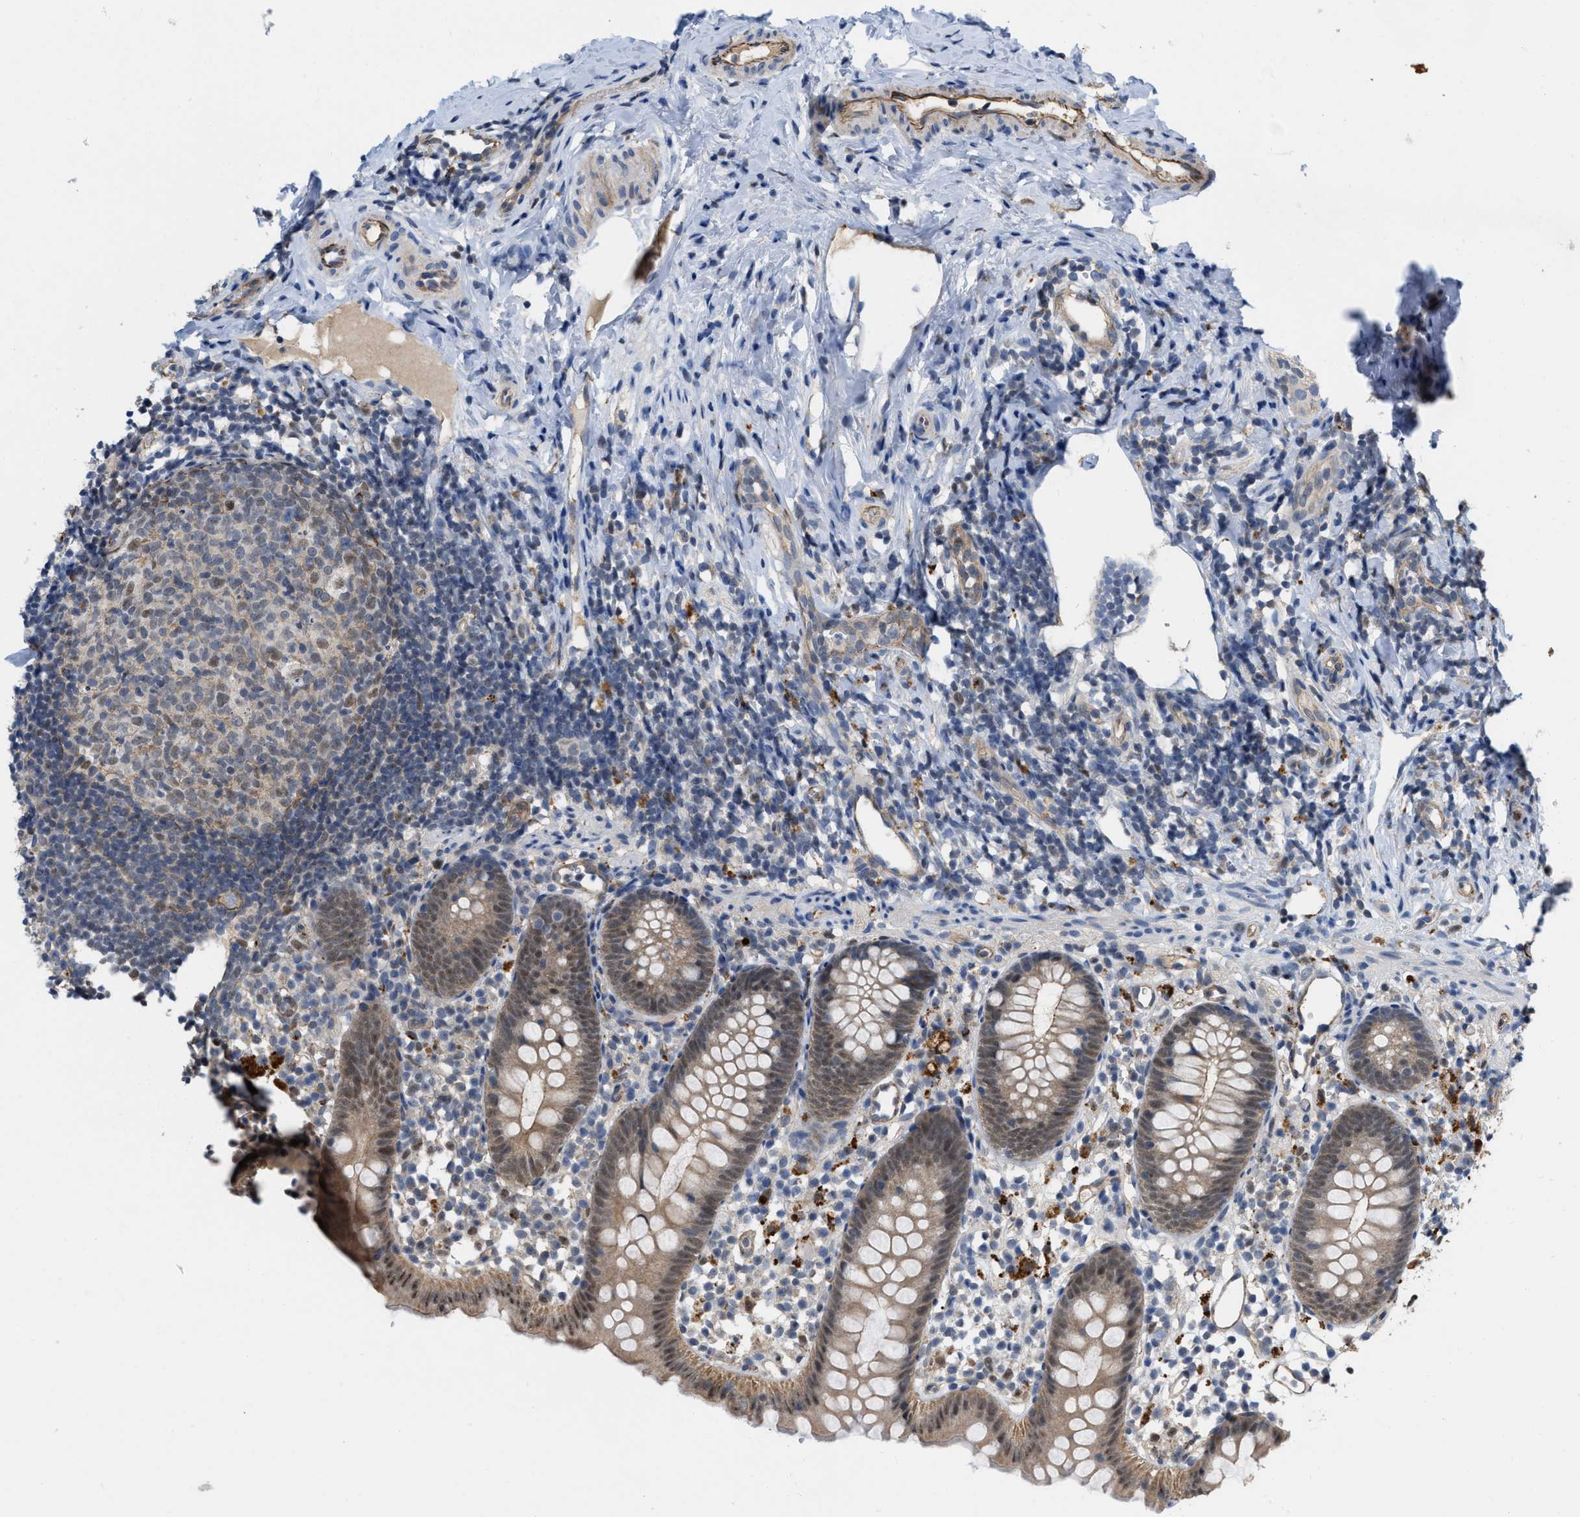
{"staining": {"intensity": "weak", "quantity": ">75%", "location": "cytoplasmic/membranous,nuclear"}, "tissue": "appendix", "cell_type": "Glandular cells", "image_type": "normal", "snomed": [{"axis": "morphology", "description": "Normal tissue, NOS"}, {"axis": "topography", "description": "Appendix"}], "caption": "IHC (DAB (3,3'-diaminobenzidine)) staining of benign appendix reveals weak cytoplasmic/membranous,nuclear protein positivity in approximately >75% of glandular cells.", "gene": "NAPEPLD", "patient": {"sex": "female", "age": 20}}